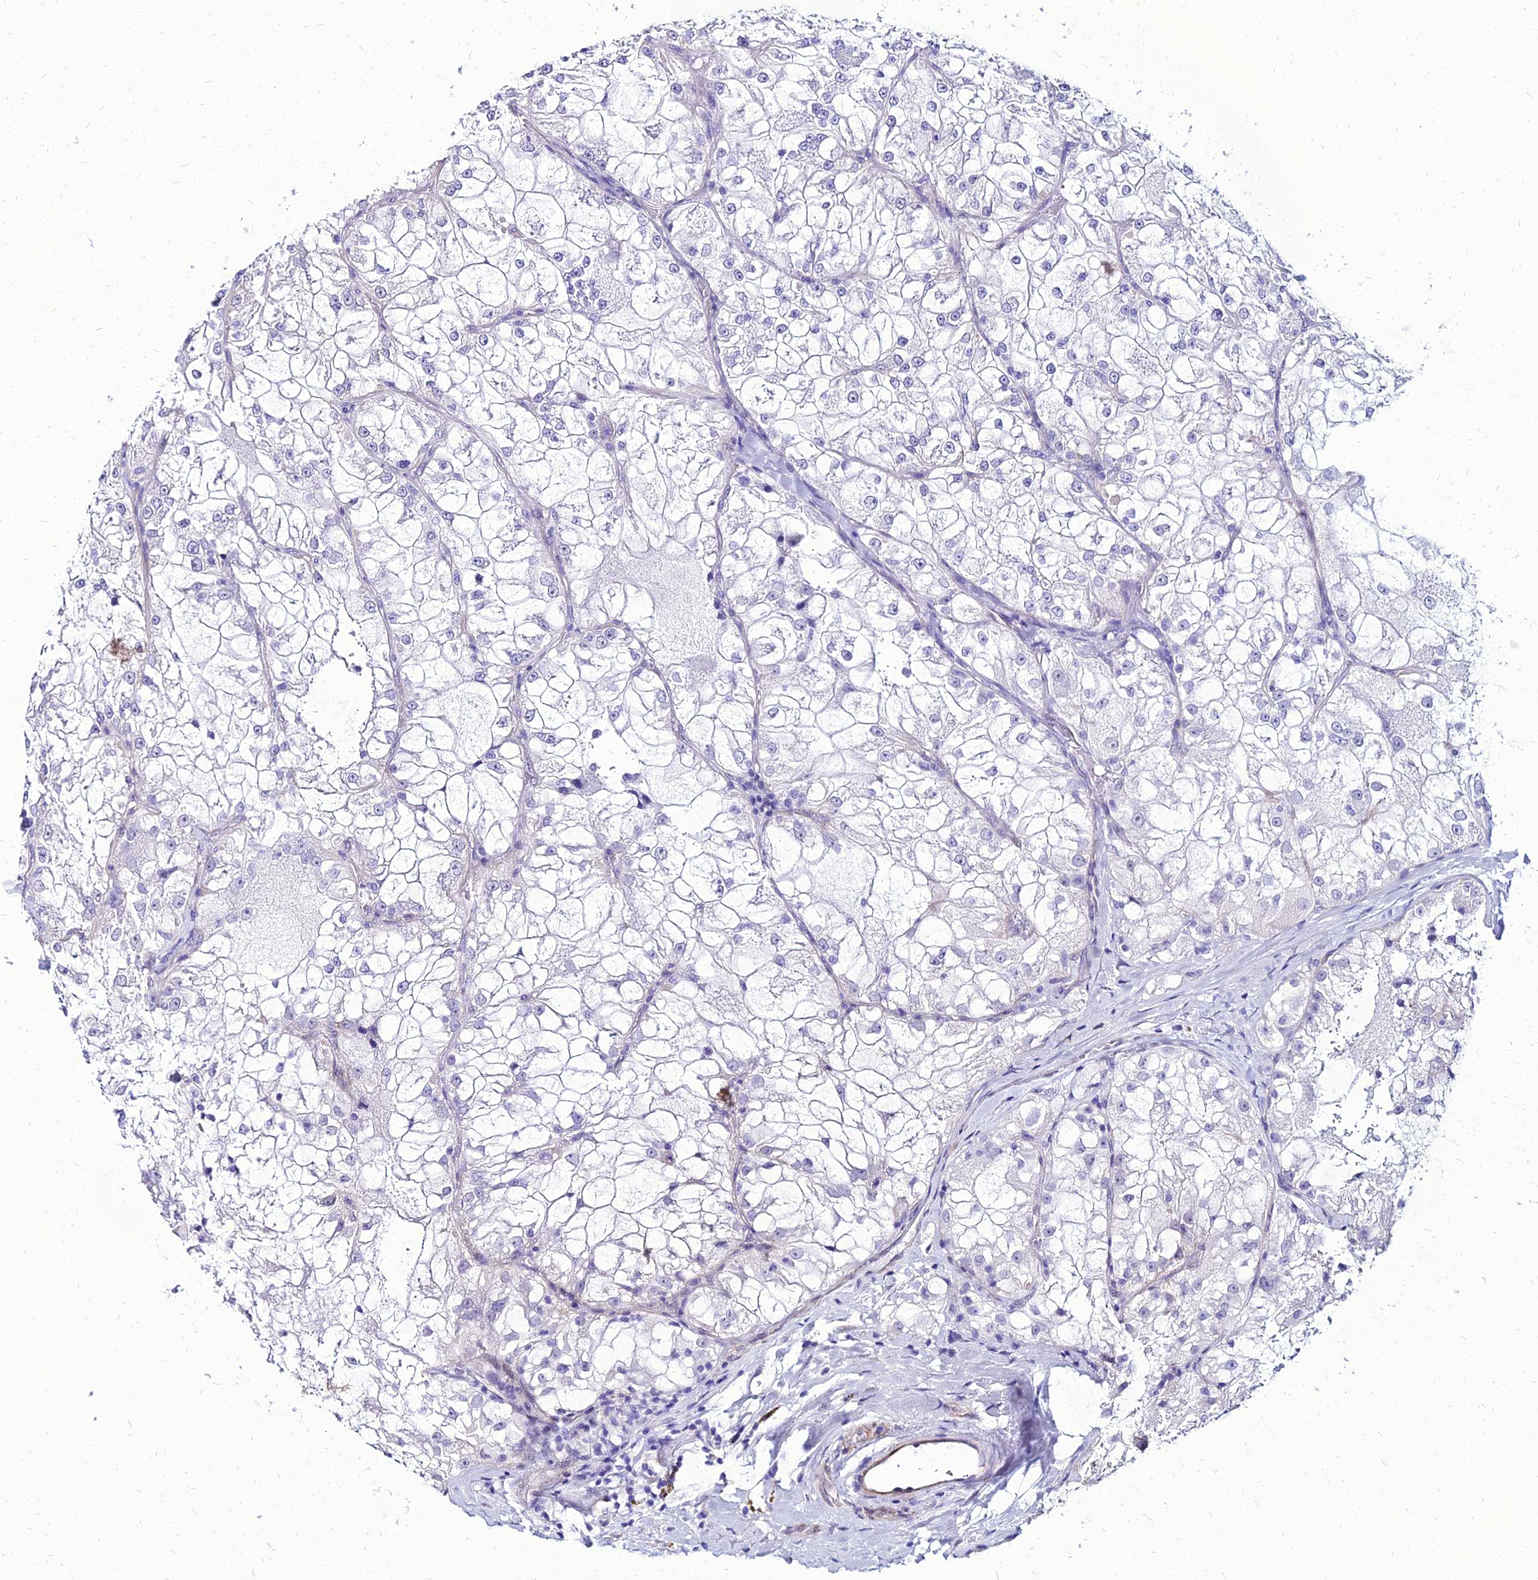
{"staining": {"intensity": "negative", "quantity": "none", "location": "none"}, "tissue": "renal cancer", "cell_type": "Tumor cells", "image_type": "cancer", "snomed": [{"axis": "morphology", "description": "Adenocarcinoma, NOS"}, {"axis": "topography", "description": "Kidney"}], "caption": "There is no significant staining in tumor cells of renal adenocarcinoma.", "gene": "YEATS2", "patient": {"sex": "female", "age": 72}}